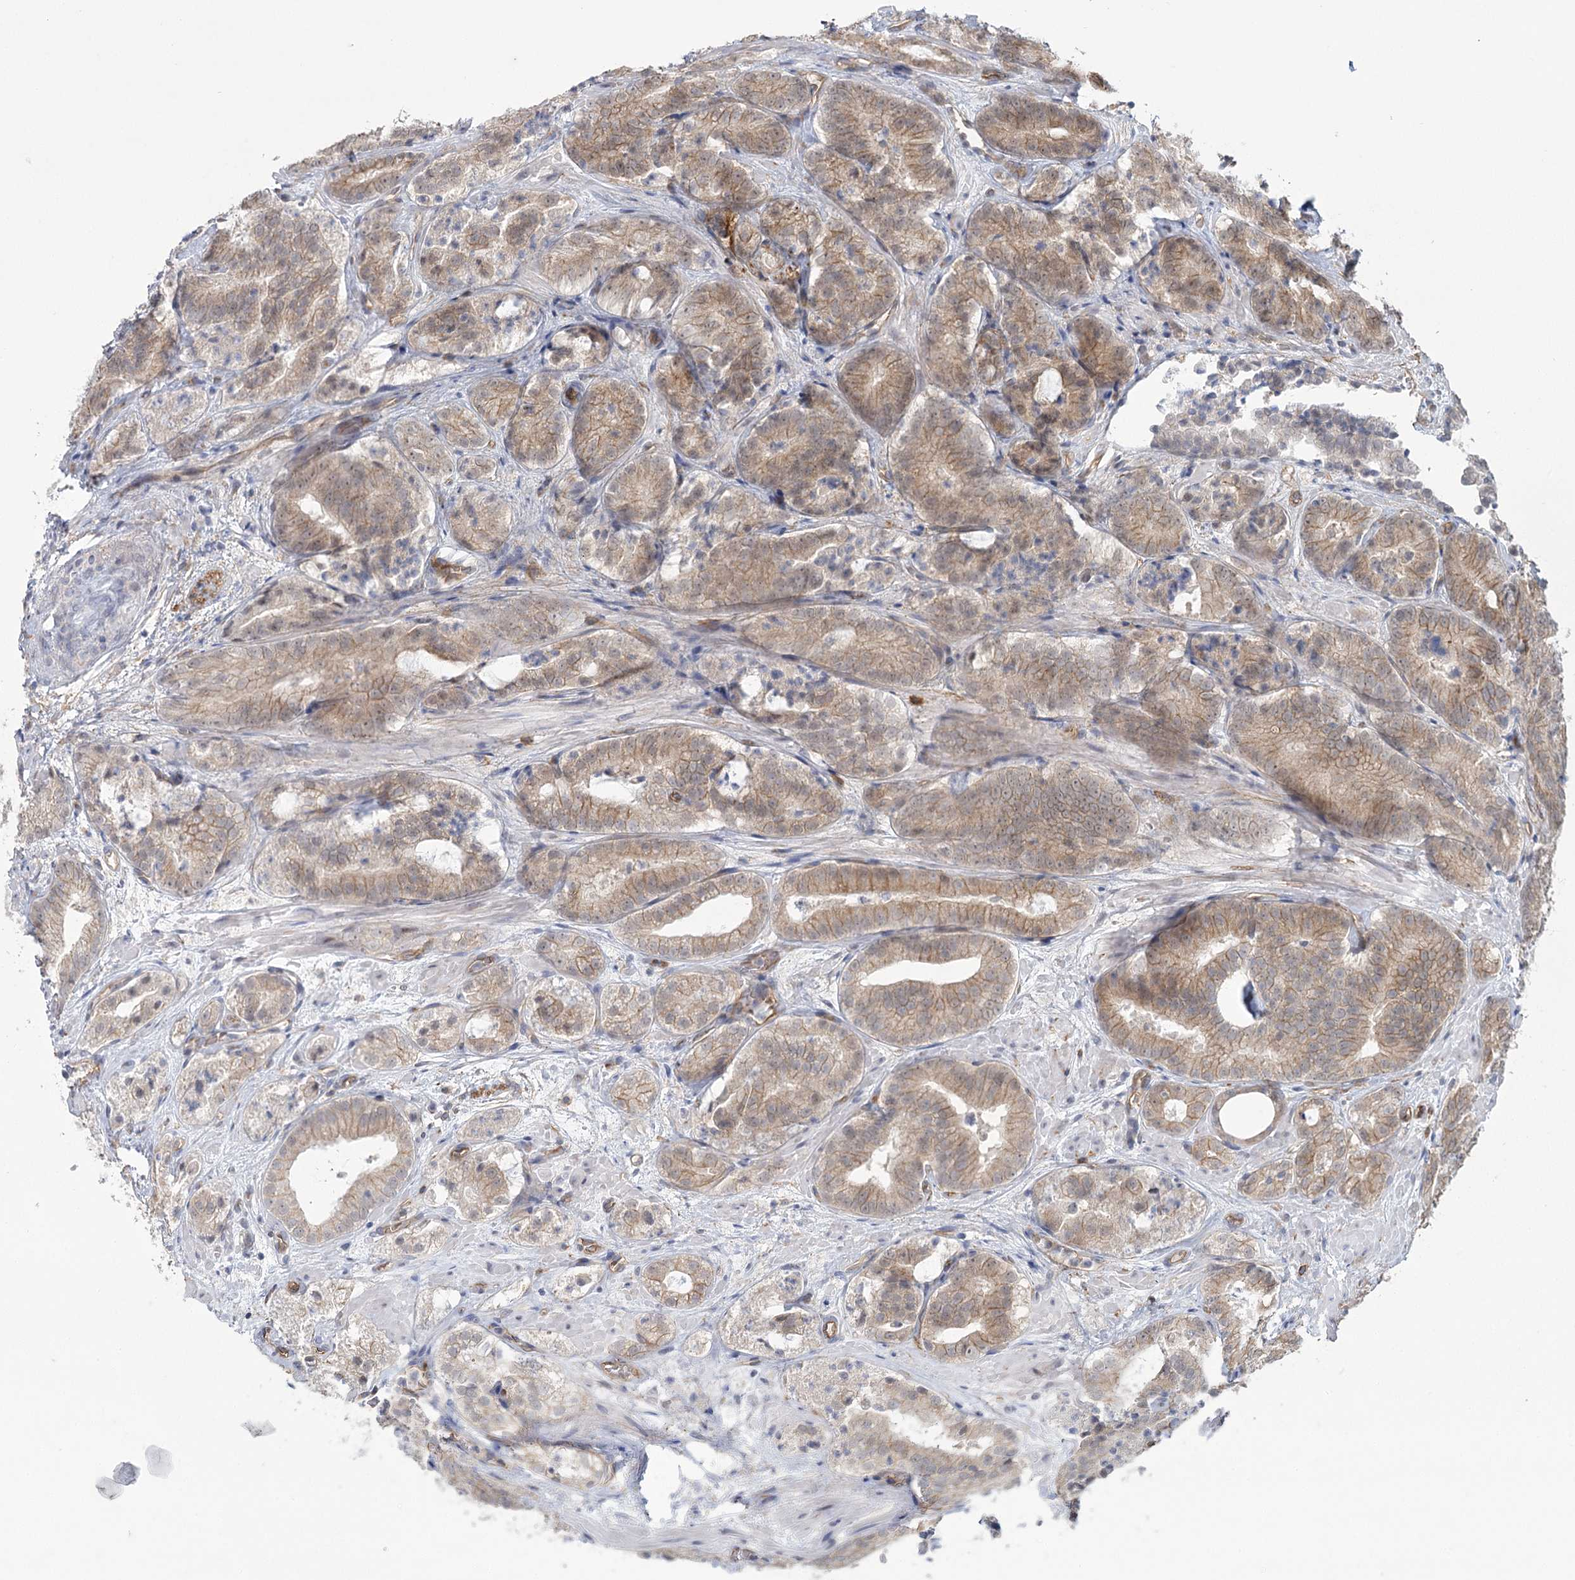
{"staining": {"intensity": "weak", "quantity": ">75%", "location": "cytoplasmic/membranous"}, "tissue": "prostate cancer", "cell_type": "Tumor cells", "image_type": "cancer", "snomed": [{"axis": "morphology", "description": "Adenocarcinoma, High grade"}, {"axis": "topography", "description": "Prostate"}], "caption": "Protein staining of prostate cancer (adenocarcinoma (high-grade)) tissue reveals weak cytoplasmic/membranous positivity in approximately >75% of tumor cells.", "gene": "RPP14", "patient": {"sex": "male", "age": 57}}